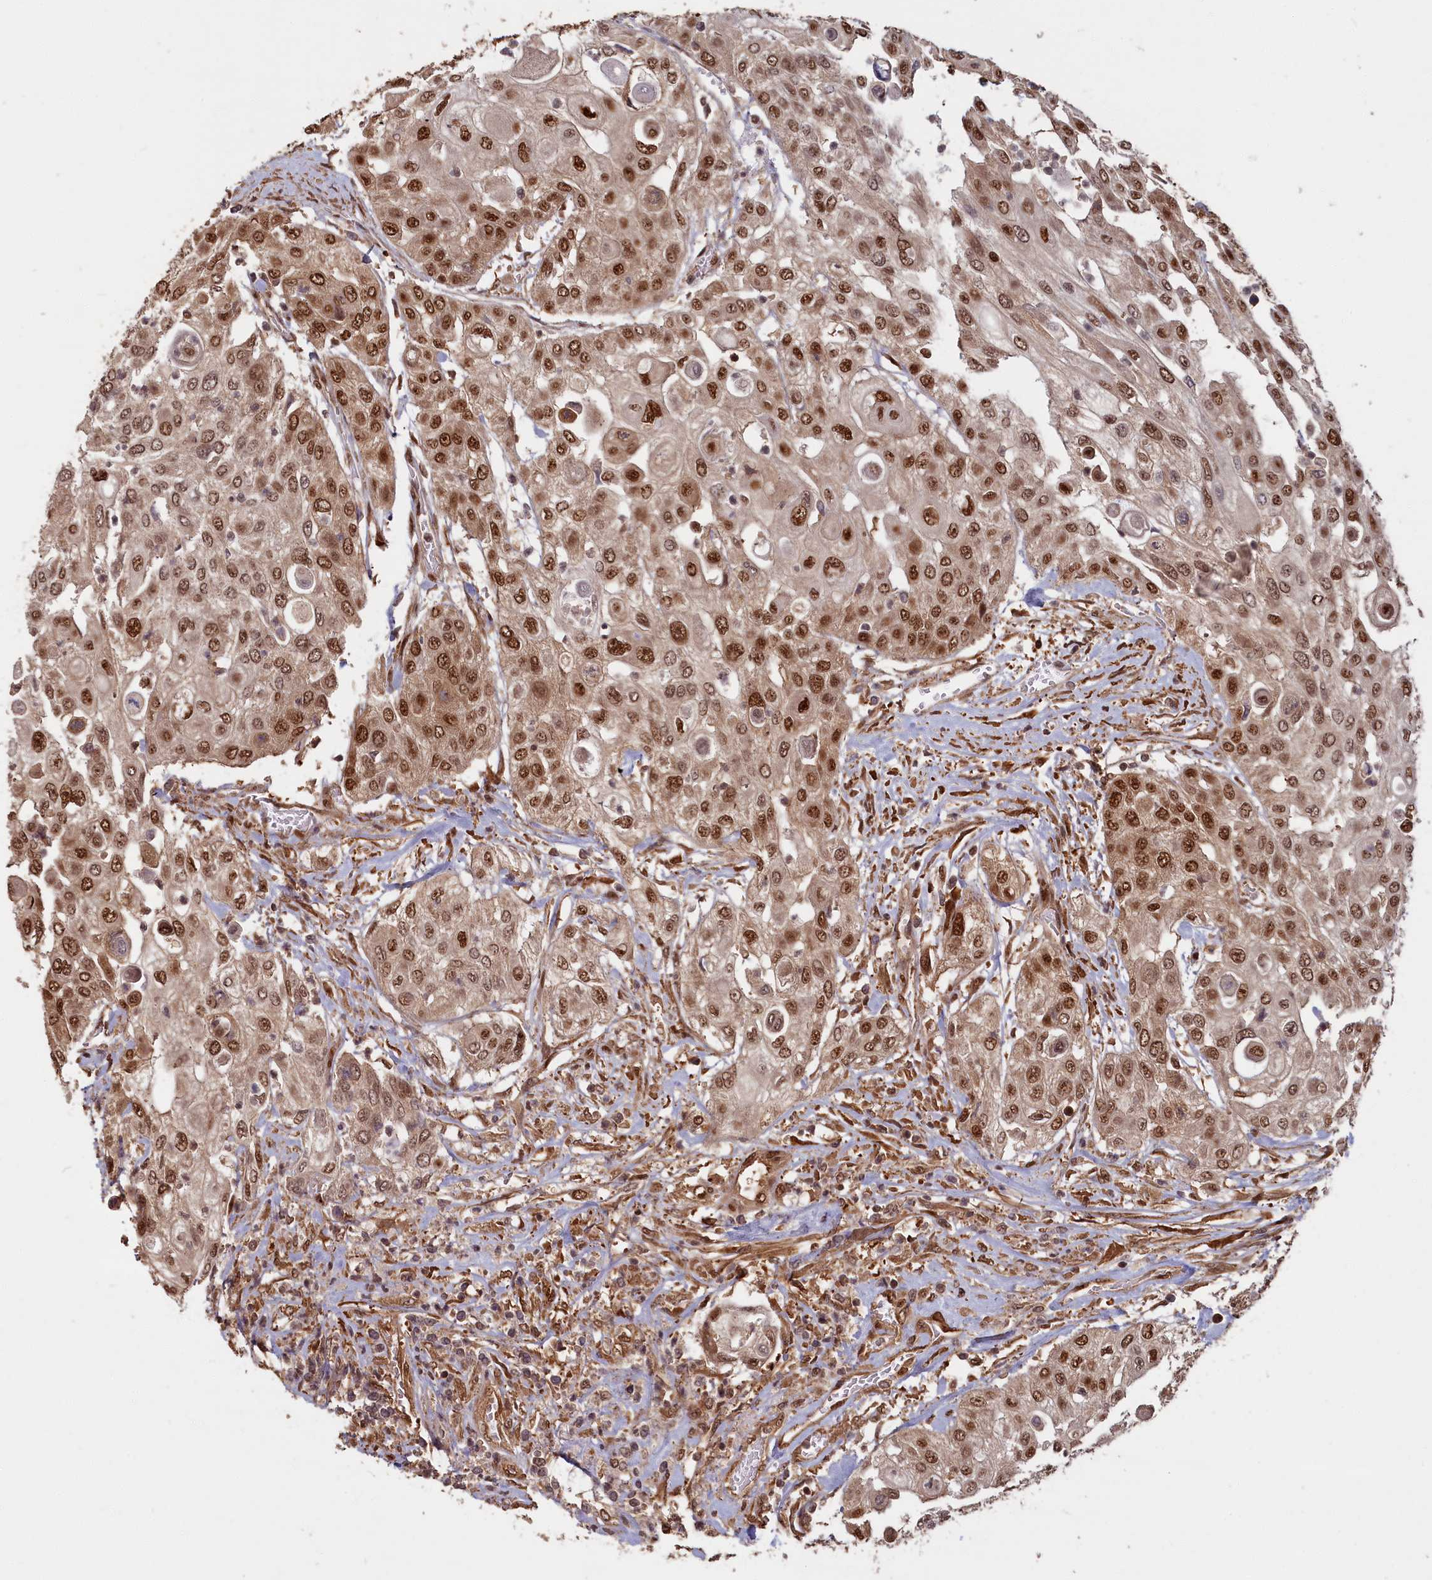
{"staining": {"intensity": "moderate", "quantity": ">75%", "location": "cytoplasmic/membranous,nuclear"}, "tissue": "urothelial cancer", "cell_type": "Tumor cells", "image_type": "cancer", "snomed": [{"axis": "morphology", "description": "Urothelial carcinoma, High grade"}, {"axis": "topography", "description": "Urinary bladder"}], "caption": "The photomicrograph demonstrates a brown stain indicating the presence of a protein in the cytoplasmic/membranous and nuclear of tumor cells in urothelial cancer.", "gene": "HIF3A", "patient": {"sex": "female", "age": 79}}